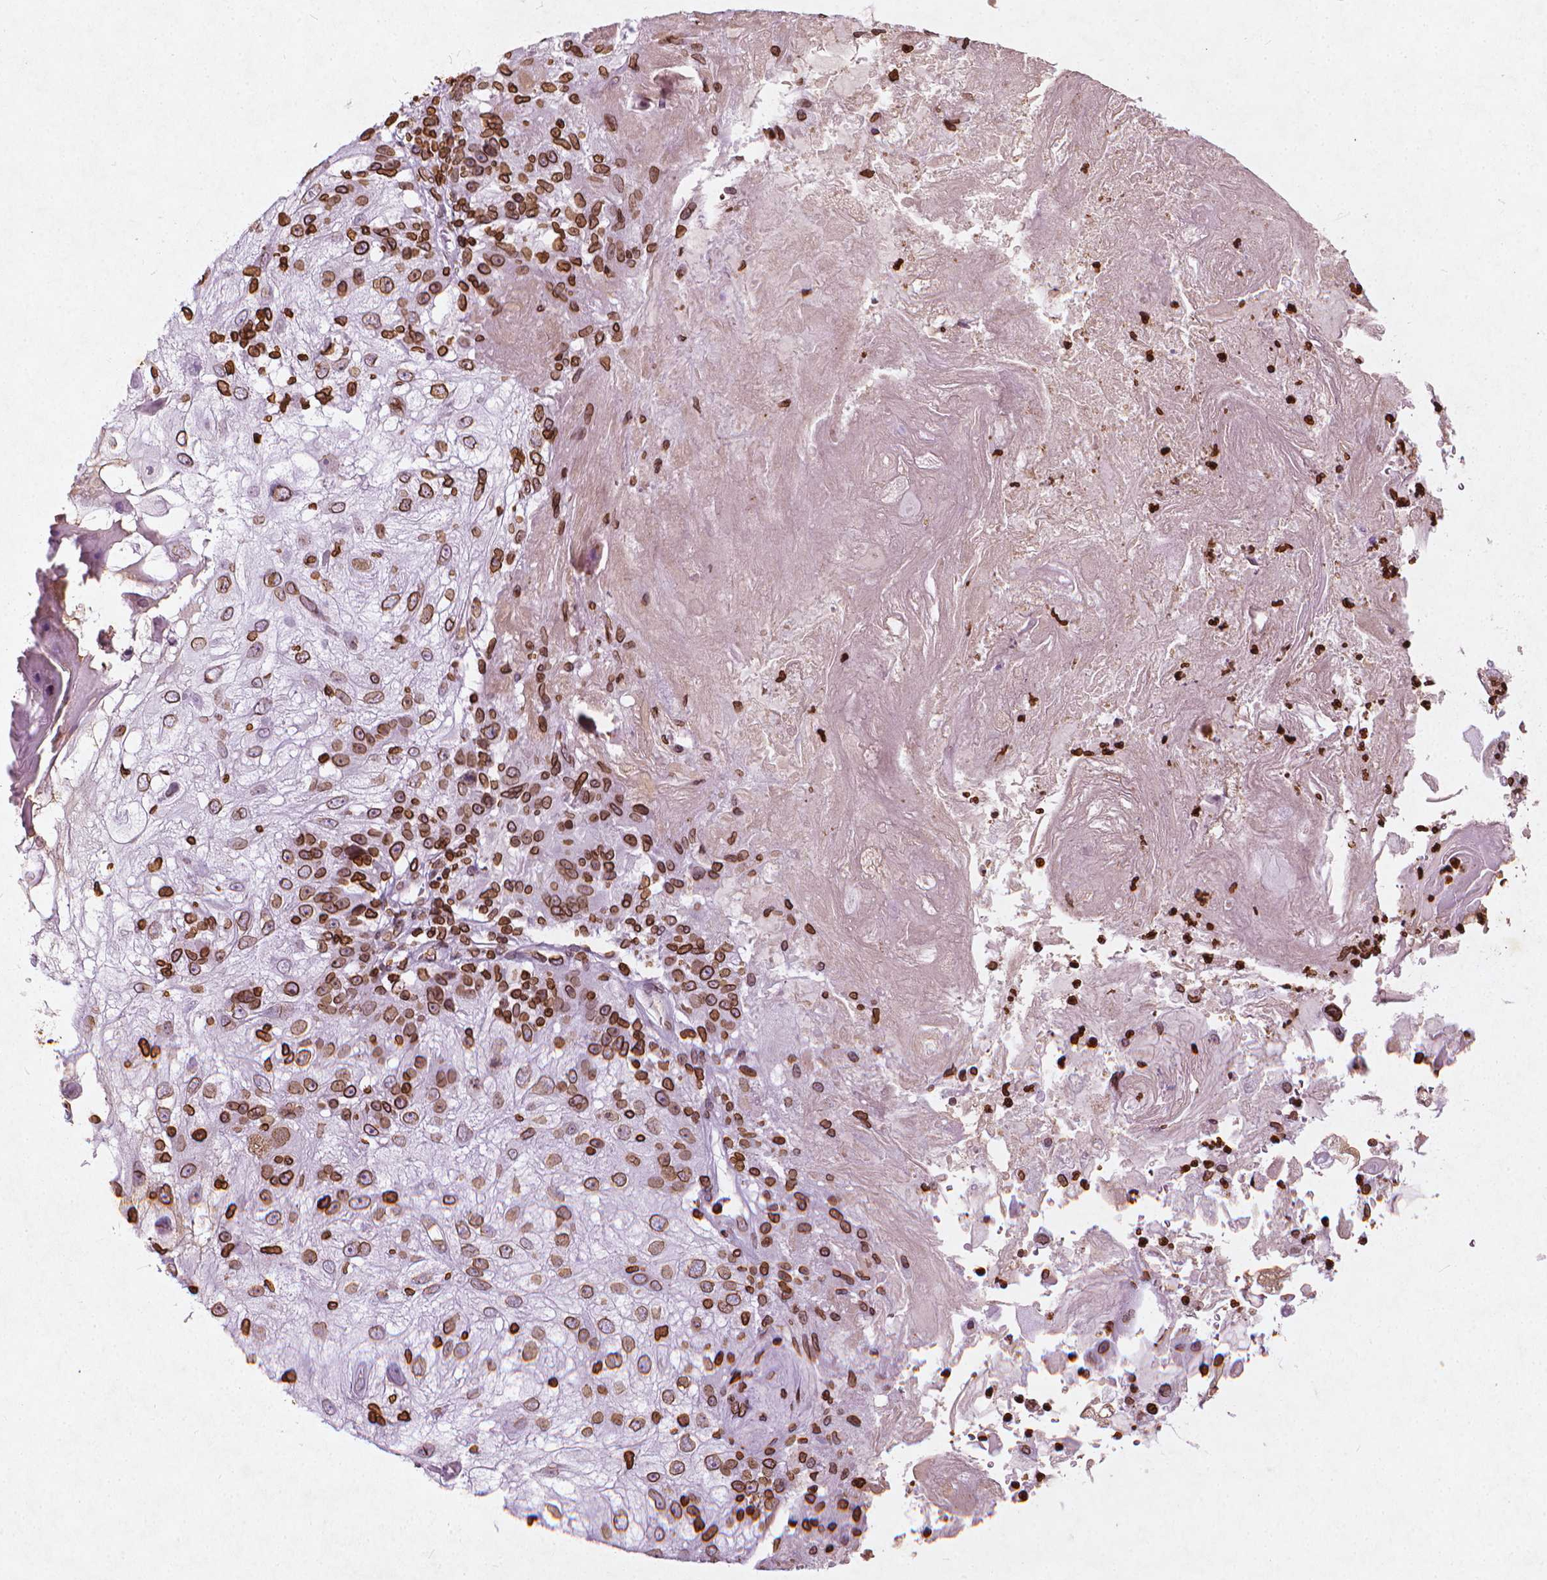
{"staining": {"intensity": "strong", "quantity": ">75%", "location": "cytoplasmic/membranous,nuclear"}, "tissue": "skin cancer", "cell_type": "Tumor cells", "image_type": "cancer", "snomed": [{"axis": "morphology", "description": "Normal tissue, NOS"}, {"axis": "morphology", "description": "Squamous cell carcinoma, NOS"}, {"axis": "topography", "description": "Skin"}], "caption": "The micrograph shows staining of squamous cell carcinoma (skin), revealing strong cytoplasmic/membranous and nuclear protein staining (brown color) within tumor cells.", "gene": "LMNB1", "patient": {"sex": "female", "age": 83}}